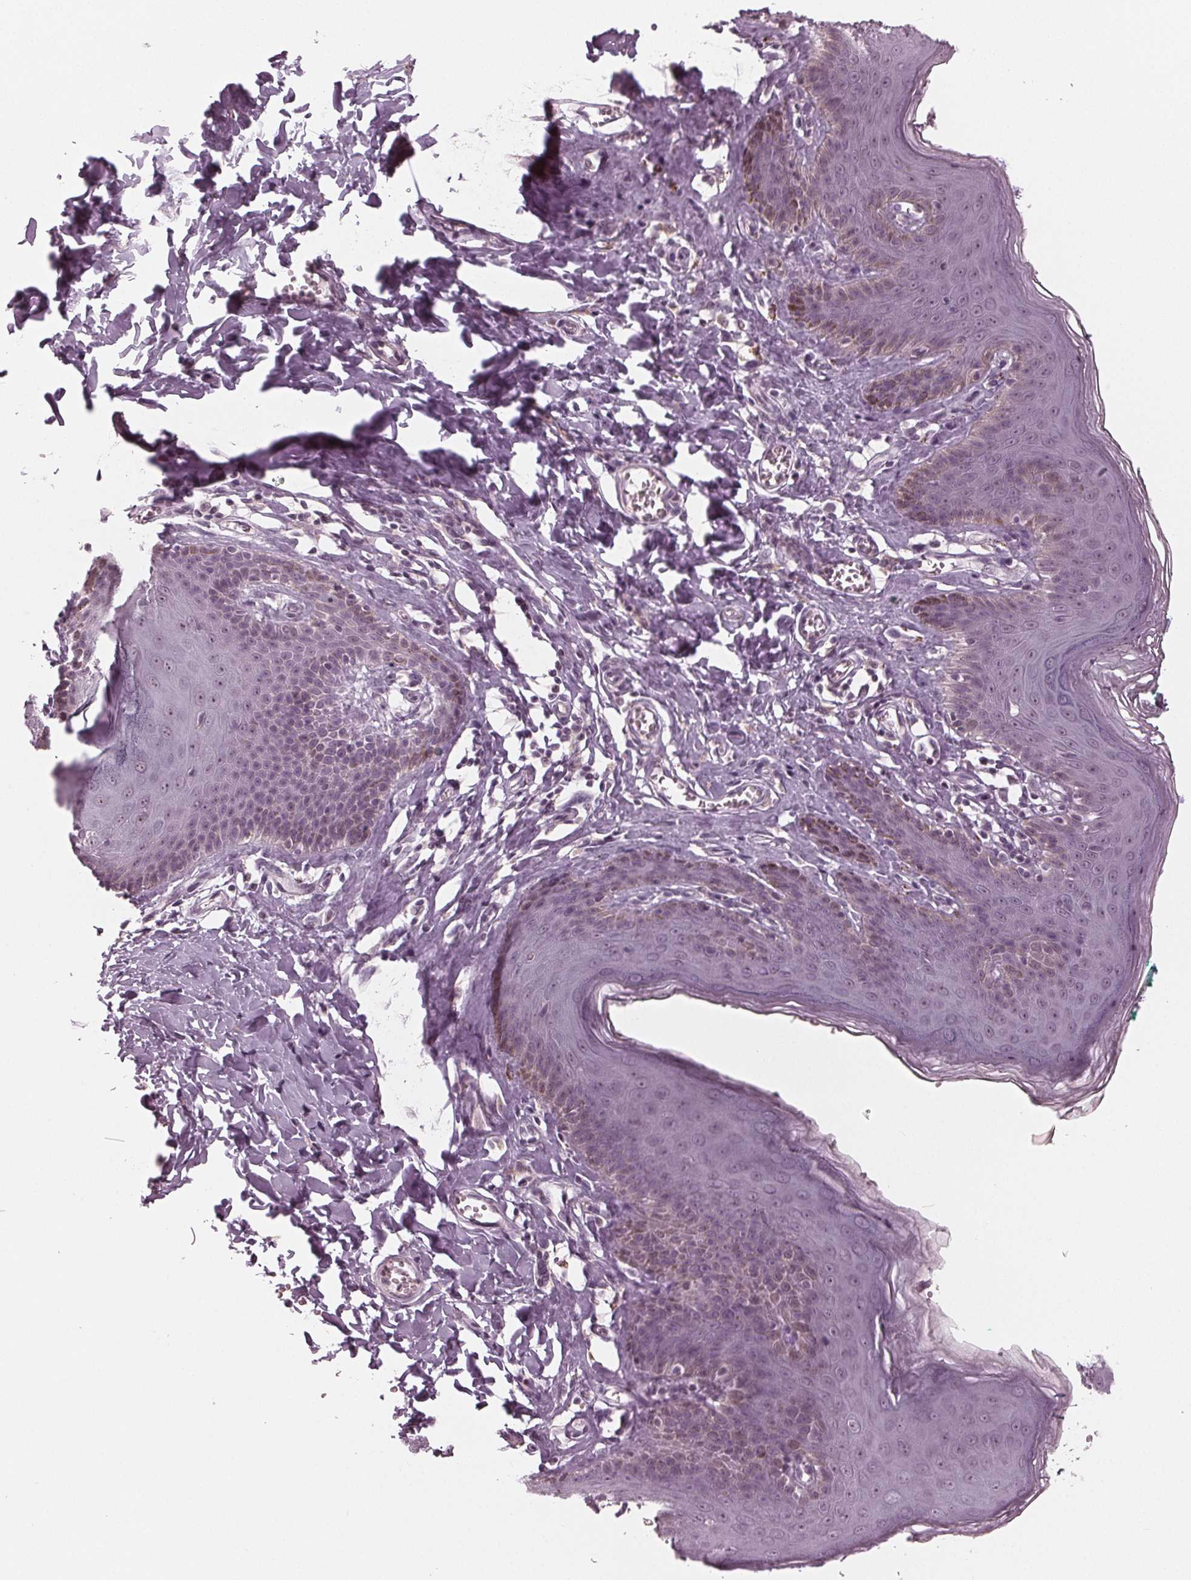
{"staining": {"intensity": "negative", "quantity": "none", "location": "none"}, "tissue": "skin", "cell_type": "Epidermal cells", "image_type": "normal", "snomed": [{"axis": "morphology", "description": "Normal tissue, NOS"}, {"axis": "topography", "description": "Vulva"}, {"axis": "topography", "description": "Peripheral nerve tissue"}], "caption": "Immunohistochemistry (IHC) histopathology image of unremarkable human skin stained for a protein (brown), which shows no expression in epidermal cells. Brightfield microscopy of immunohistochemistry (IHC) stained with DAB (brown) and hematoxylin (blue), captured at high magnification.", "gene": "ADPRHL1", "patient": {"sex": "female", "age": 66}}